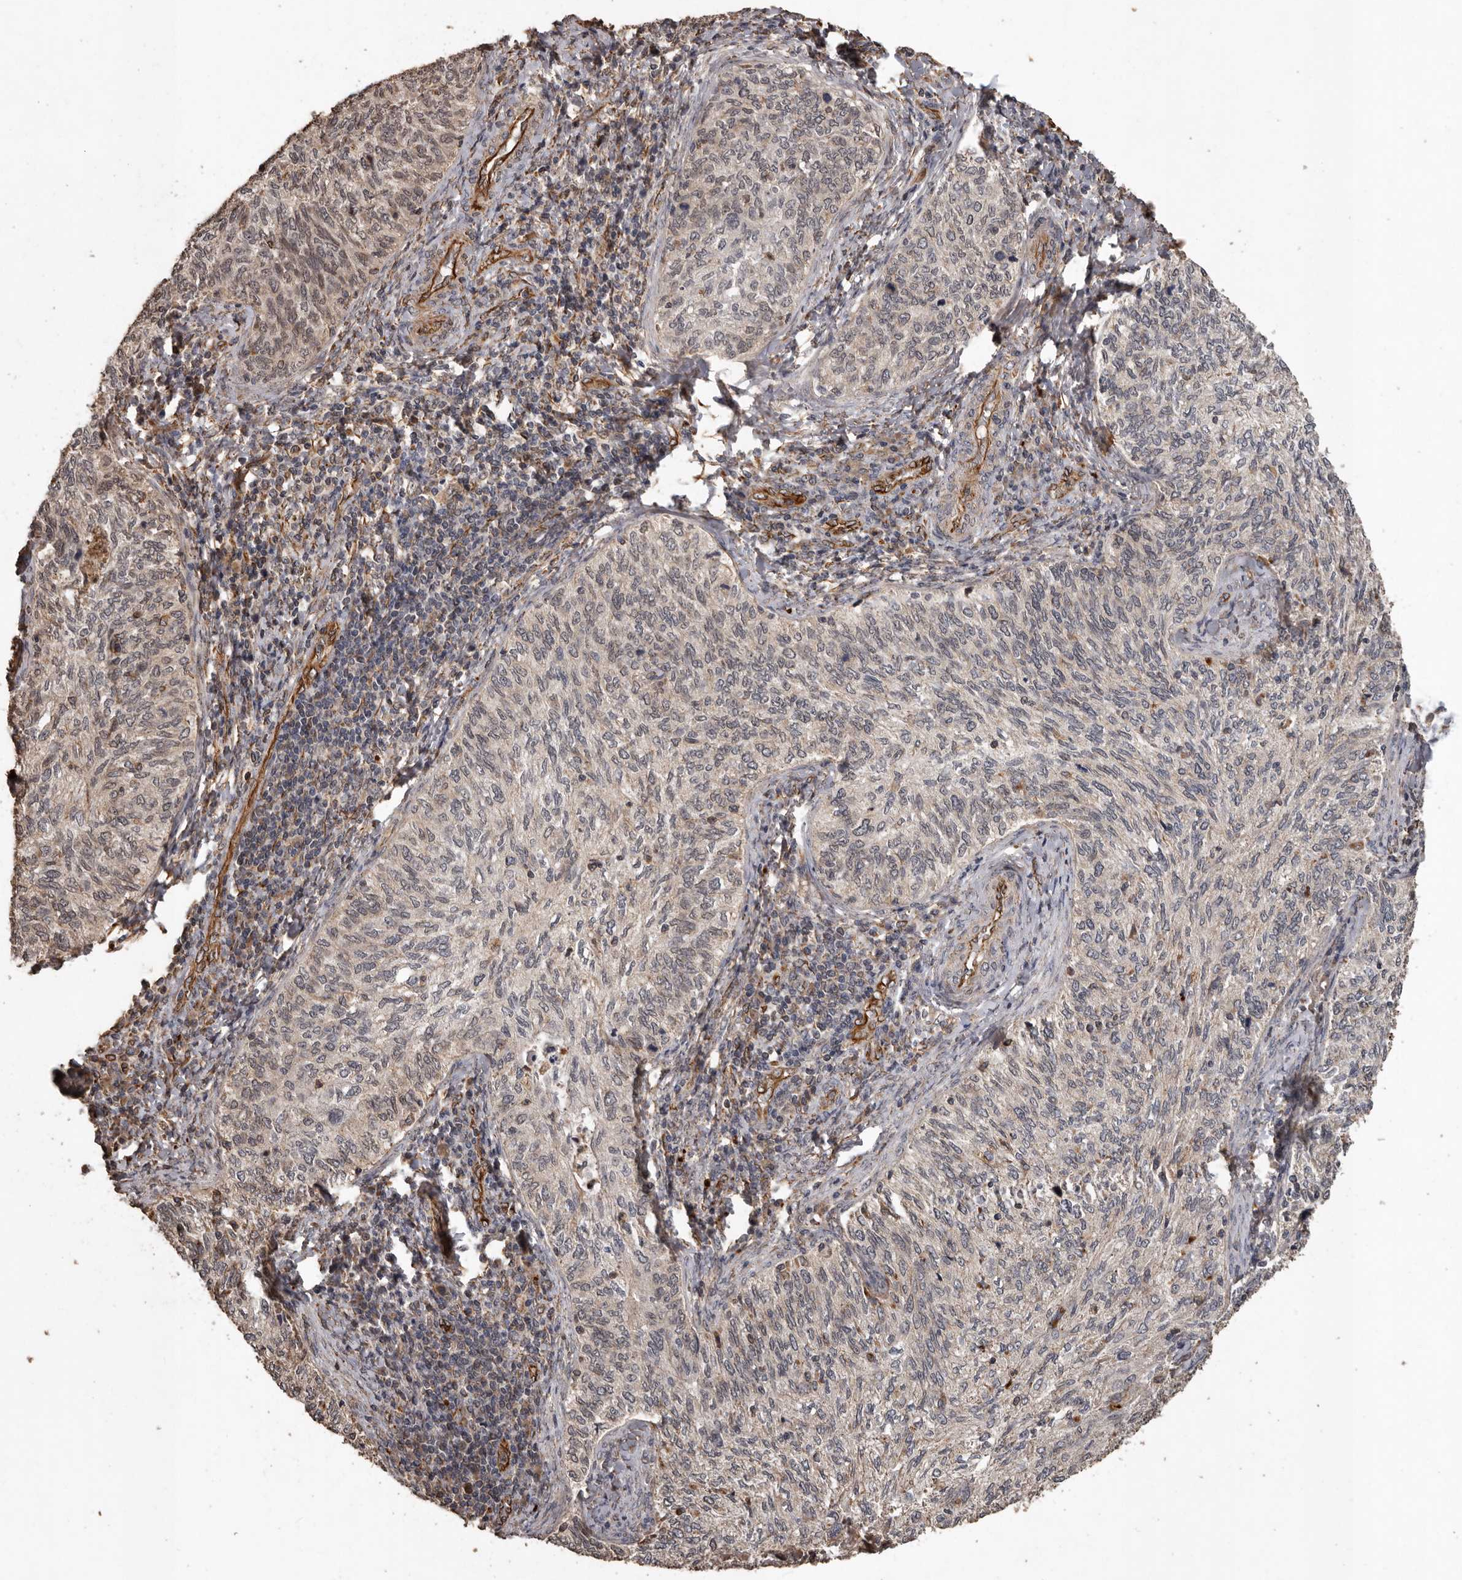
{"staining": {"intensity": "weak", "quantity": "<25%", "location": "nuclear"}, "tissue": "cervical cancer", "cell_type": "Tumor cells", "image_type": "cancer", "snomed": [{"axis": "morphology", "description": "Squamous cell carcinoma, NOS"}, {"axis": "topography", "description": "Cervix"}], "caption": "An image of human cervical squamous cell carcinoma is negative for staining in tumor cells. (Stains: DAB IHC with hematoxylin counter stain, Microscopy: brightfield microscopy at high magnification).", "gene": "BRAT1", "patient": {"sex": "female", "age": 30}}